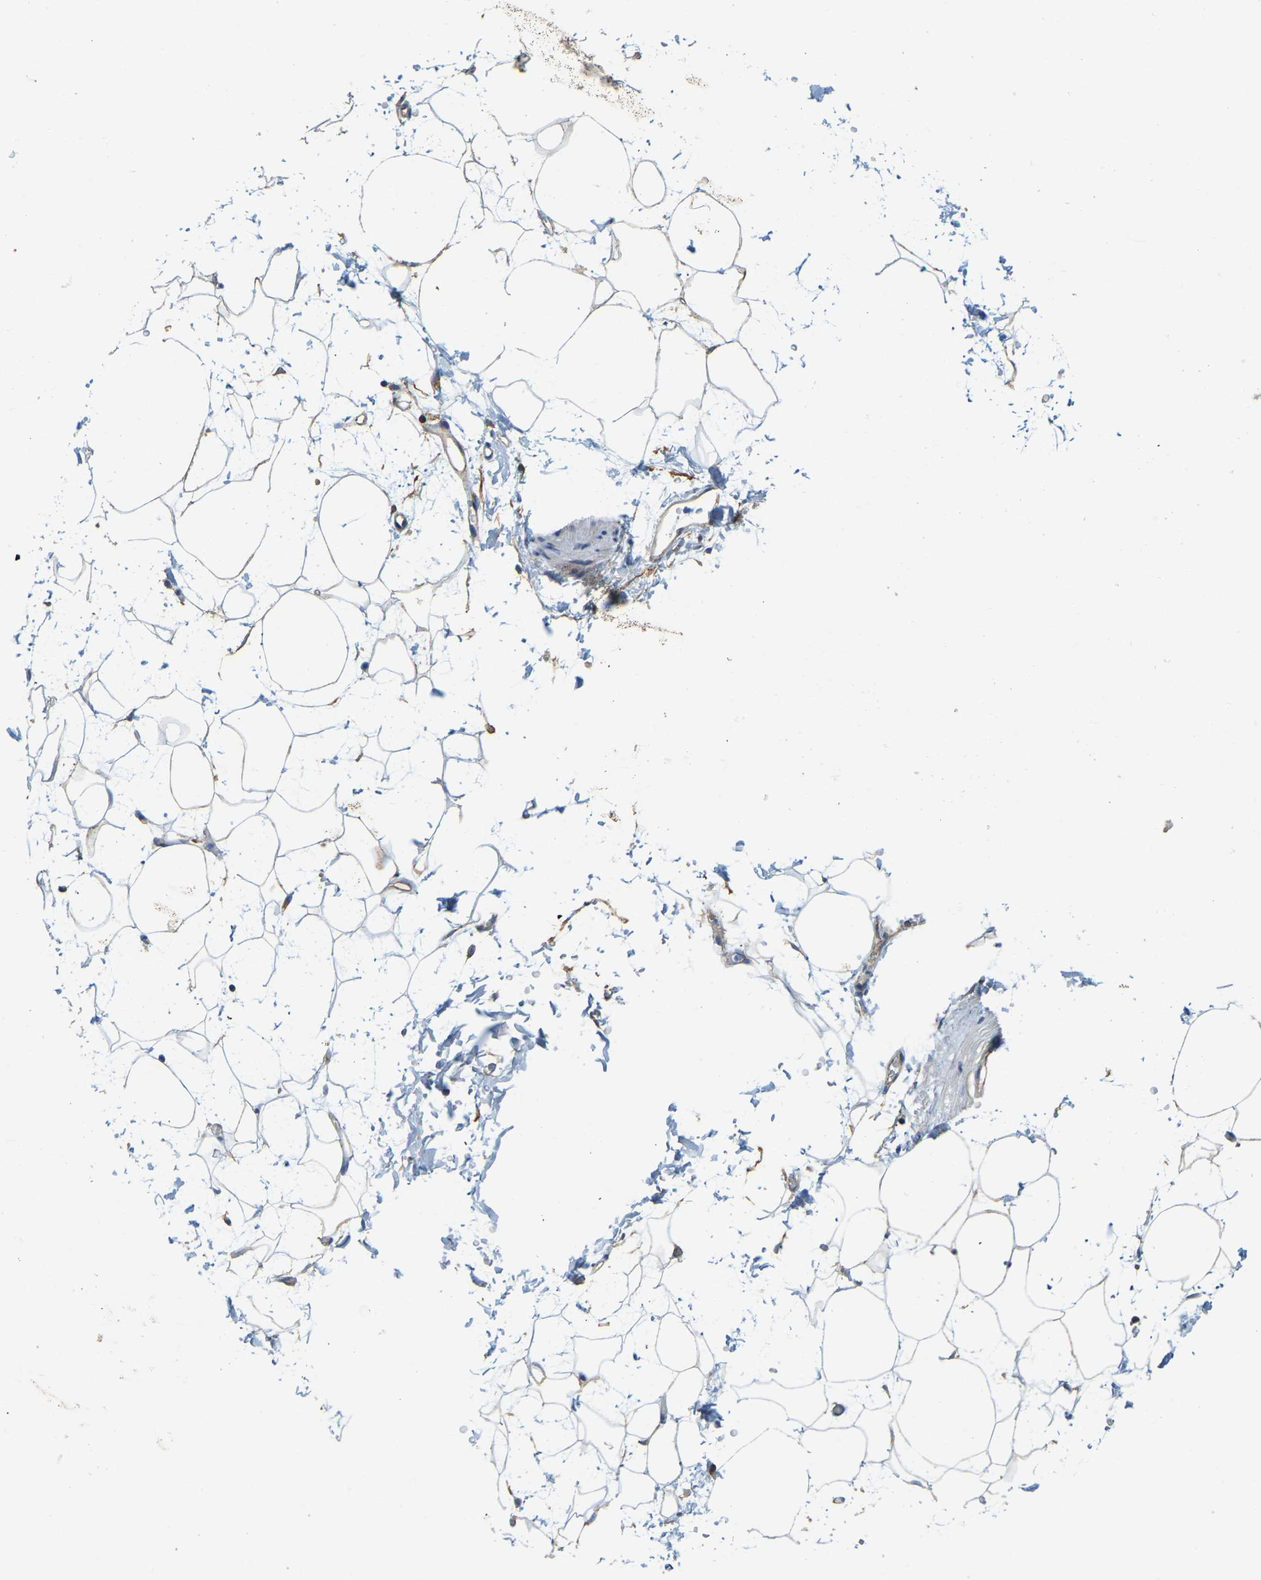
{"staining": {"intensity": "weak", "quantity": ">75%", "location": "cytoplasmic/membranous"}, "tissue": "adipose tissue", "cell_type": "Adipocytes", "image_type": "normal", "snomed": [{"axis": "morphology", "description": "Normal tissue, NOS"}, {"axis": "topography", "description": "Soft tissue"}], "caption": "A brown stain shows weak cytoplasmic/membranous expression of a protein in adipocytes of unremarkable adipose tissue. Using DAB (brown) and hematoxylin (blue) stains, captured at high magnification using brightfield microscopy.", "gene": "AHNAK", "patient": {"sex": "male", "age": 72}}